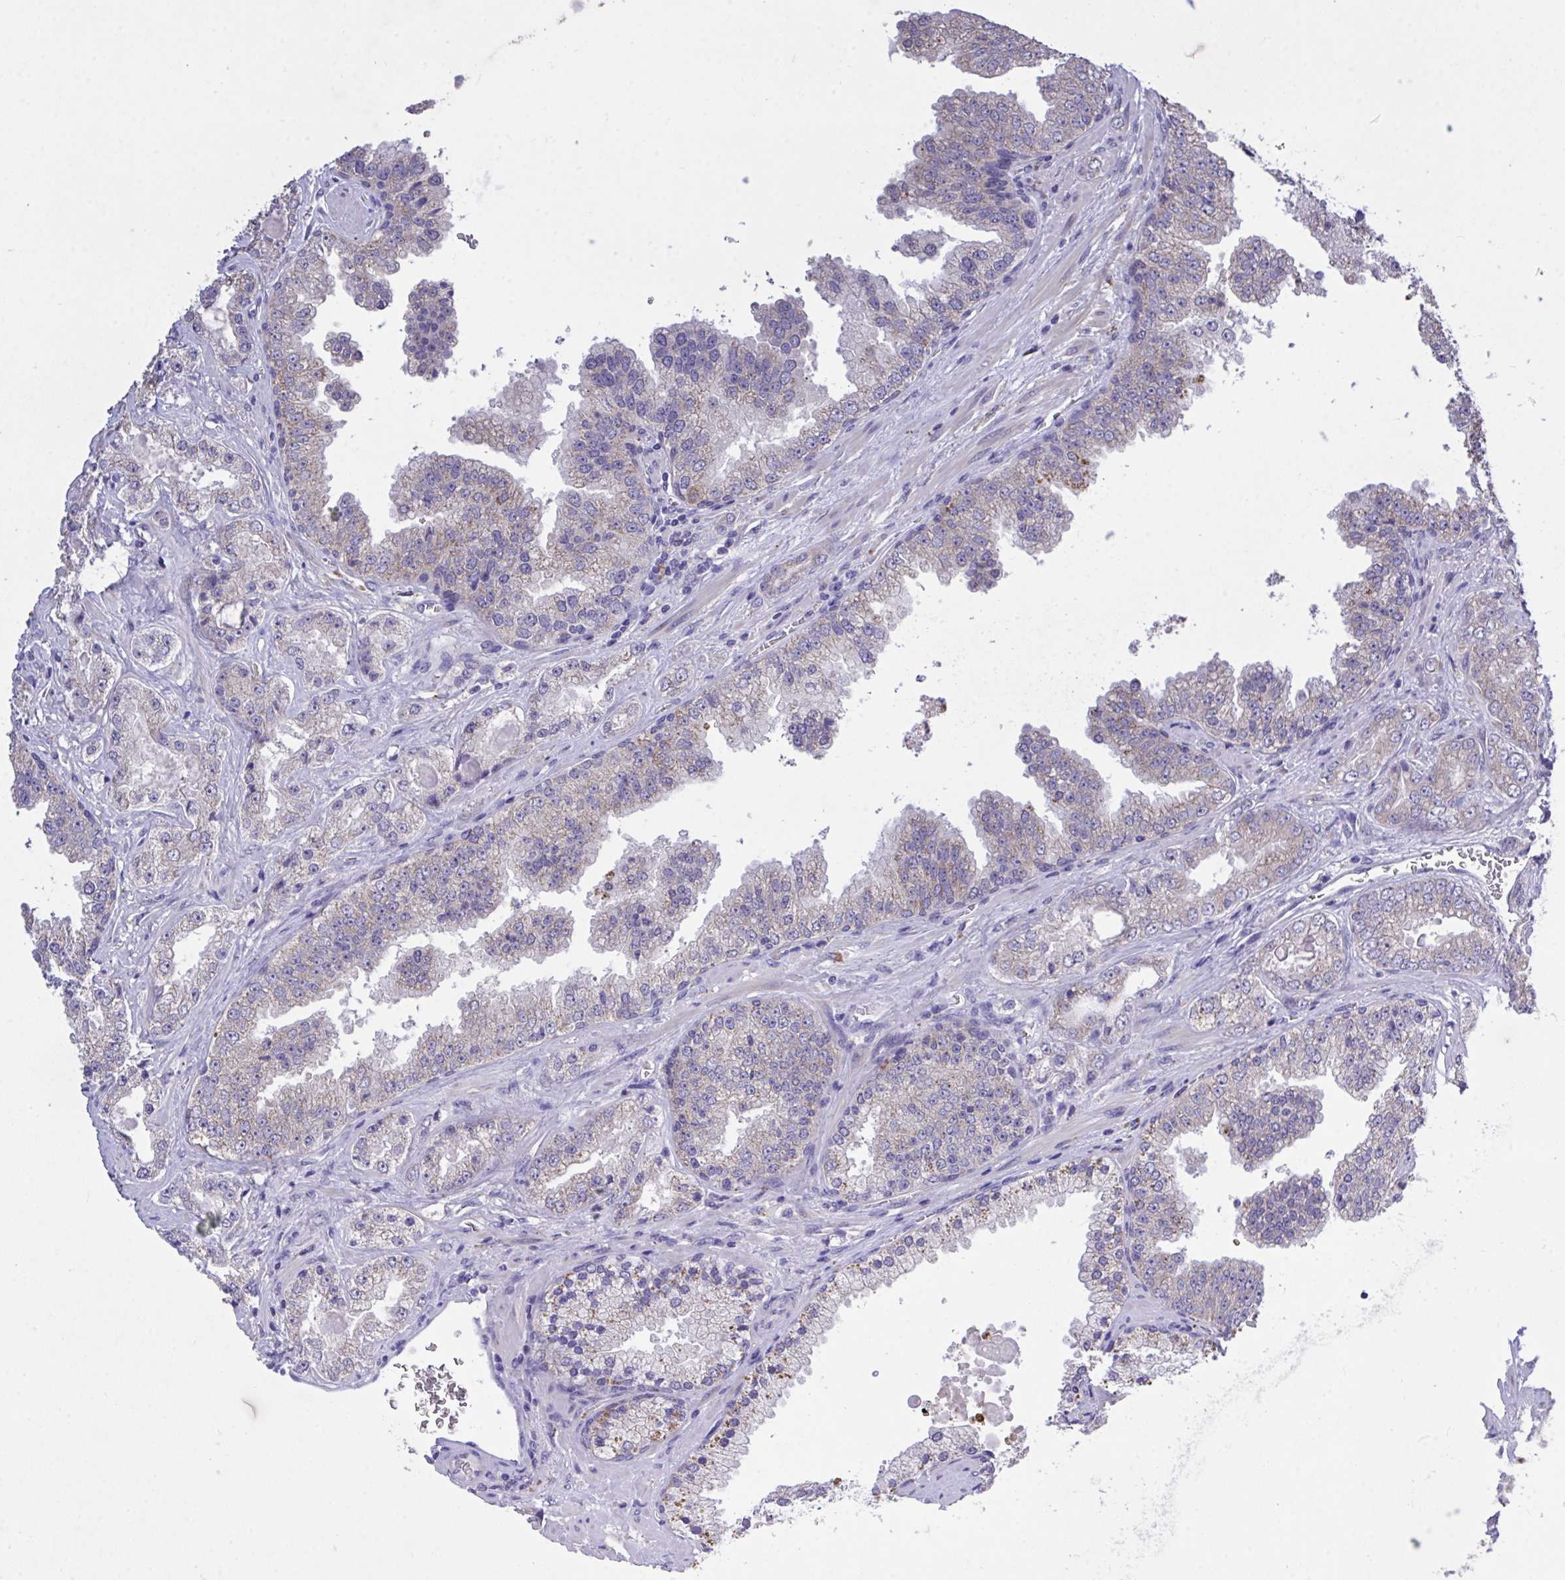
{"staining": {"intensity": "moderate", "quantity": "25%-75%", "location": "cytoplasmic/membranous"}, "tissue": "prostate cancer", "cell_type": "Tumor cells", "image_type": "cancer", "snomed": [{"axis": "morphology", "description": "Adenocarcinoma, High grade"}, {"axis": "topography", "description": "Prostate"}], "caption": "Immunohistochemistry (IHC) staining of high-grade adenocarcinoma (prostate), which shows medium levels of moderate cytoplasmic/membranous expression in approximately 25%-75% of tumor cells indicating moderate cytoplasmic/membranous protein positivity. The staining was performed using DAB (3,3'-diaminobenzidine) (brown) for protein detection and nuclei were counterstained in hematoxylin (blue).", "gene": "MPC2", "patient": {"sex": "male", "age": 67}}